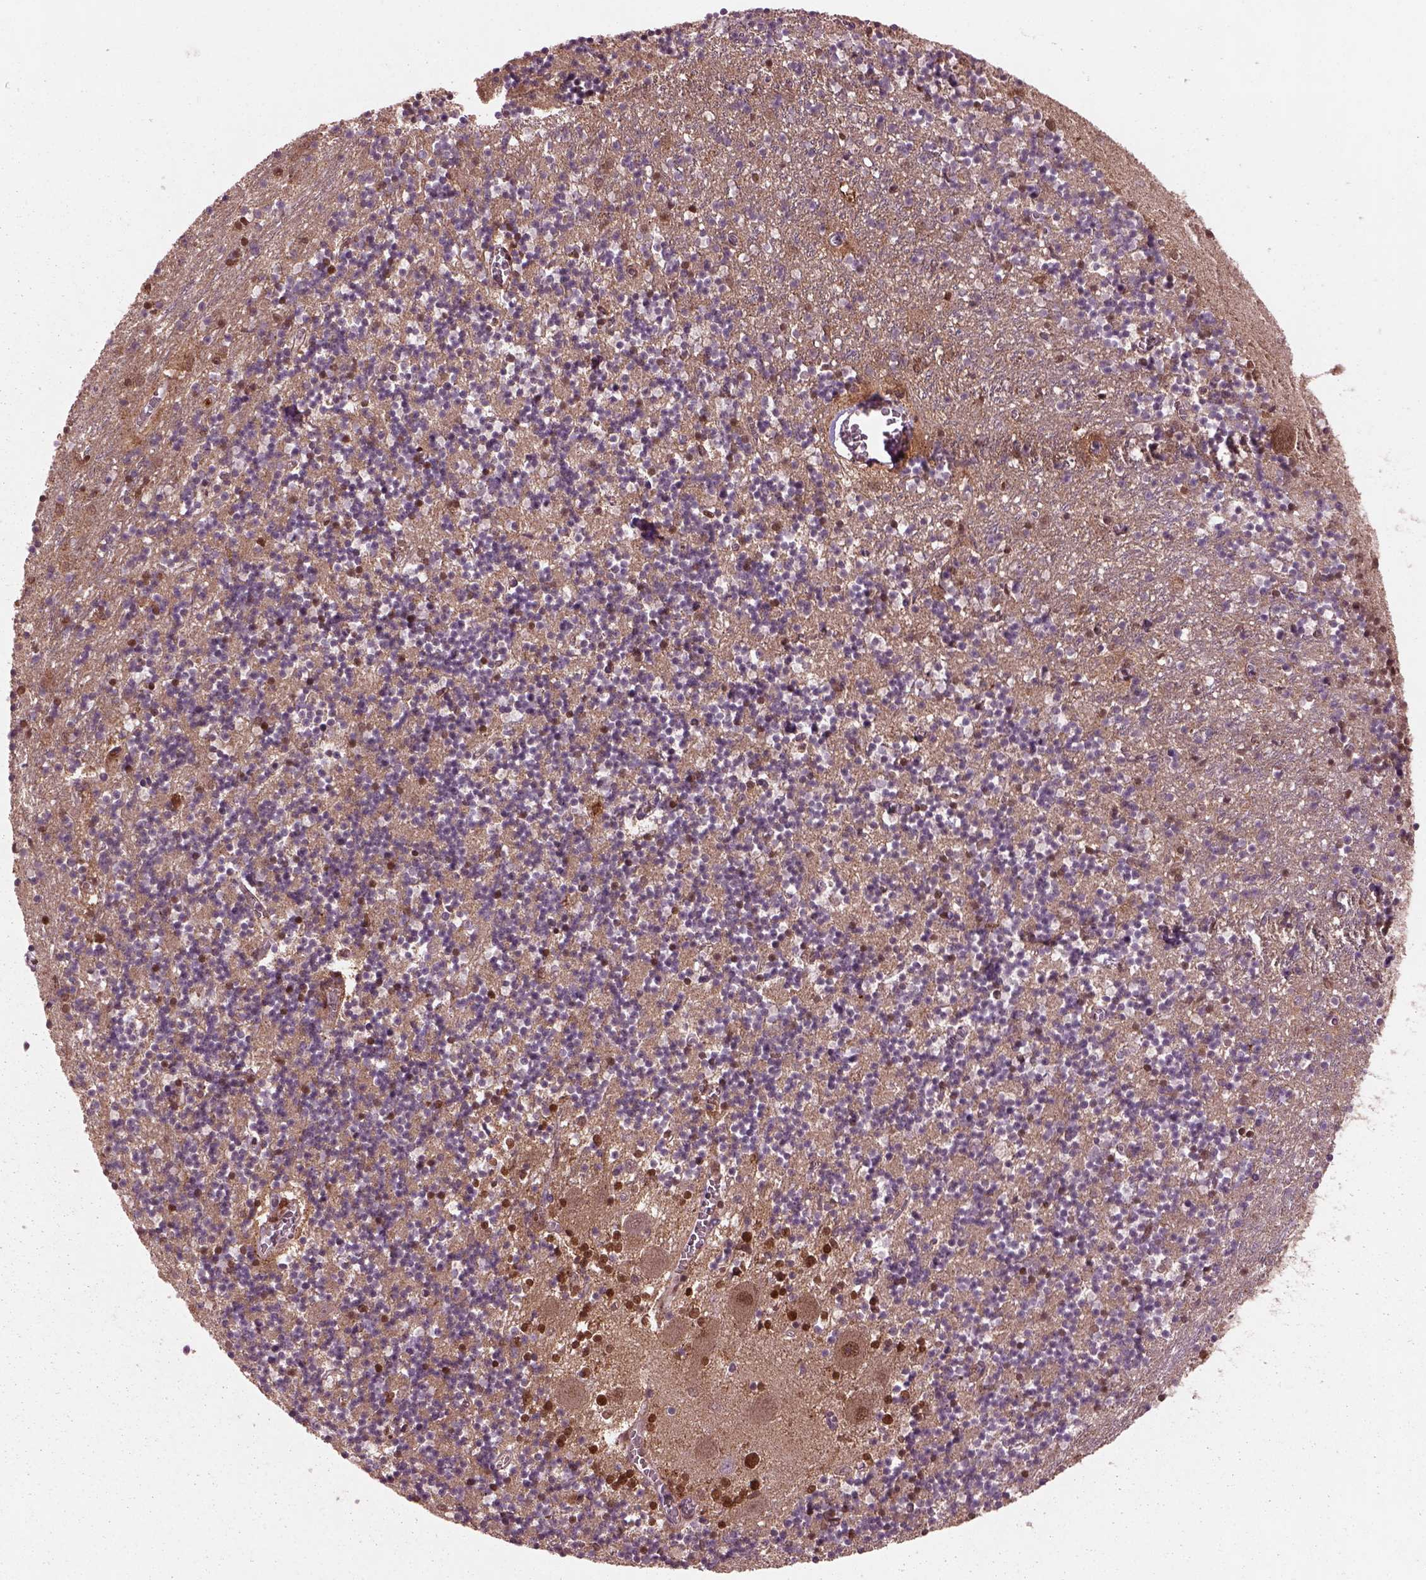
{"staining": {"intensity": "moderate", "quantity": "<25%", "location": "cytoplasmic/membranous"}, "tissue": "cerebellum", "cell_type": "Cells in granular layer", "image_type": "normal", "snomed": [{"axis": "morphology", "description": "Normal tissue, NOS"}, {"axis": "topography", "description": "Cerebellum"}], "caption": "There is low levels of moderate cytoplasmic/membranous positivity in cells in granular layer of benign cerebellum, as demonstrated by immunohistochemical staining (brown color).", "gene": "SRI", "patient": {"sex": "female", "age": 64}}